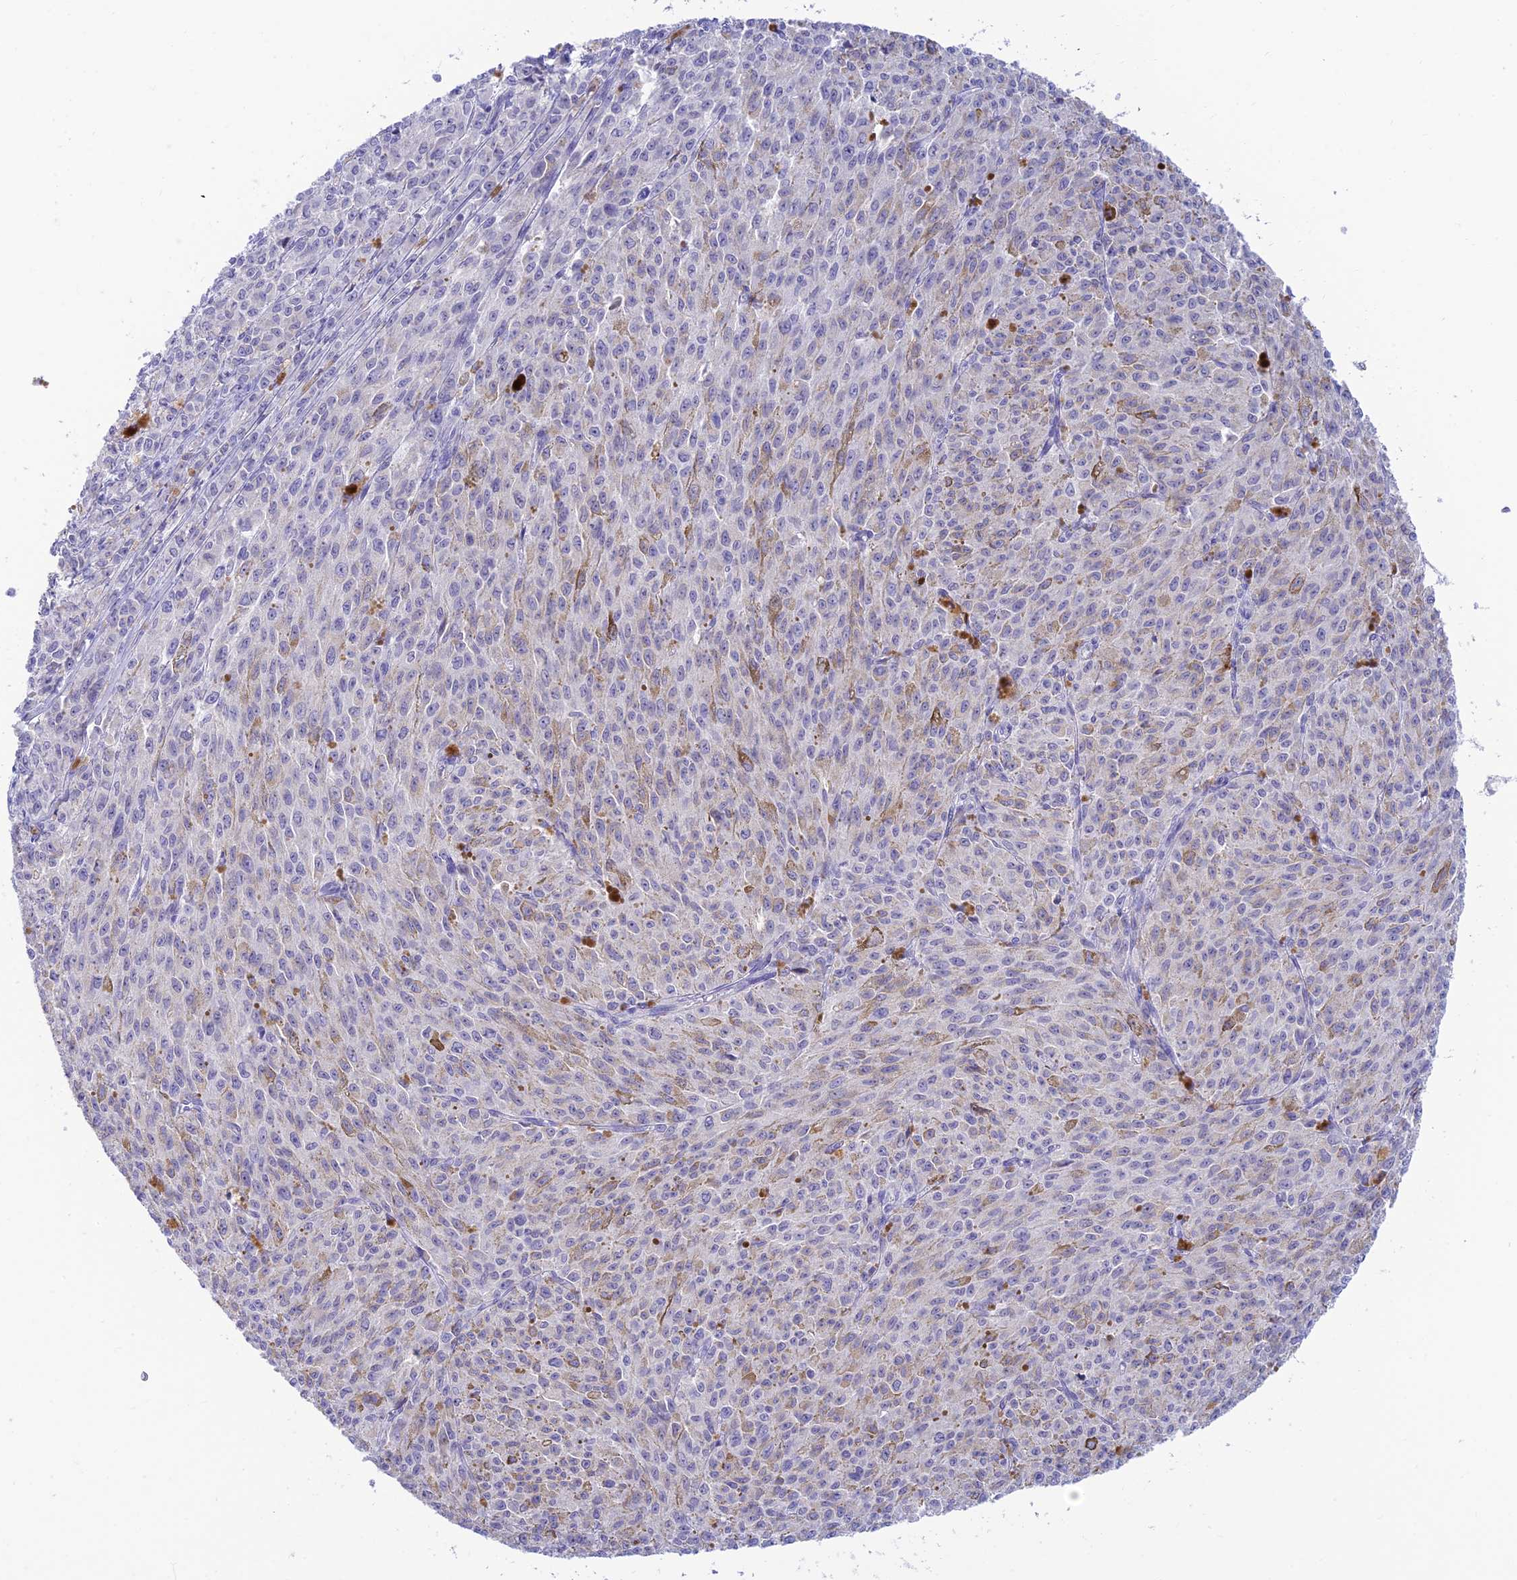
{"staining": {"intensity": "negative", "quantity": "none", "location": "none"}, "tissue": "melanoma", "cell_type": "Tumor cells", "image_type": "cancer", "snomed": [{"axis": "morphology", "description": "Malignant melanoma, NOS"}, {"axis": "topography", "description": "Skin"}], "caption": "Immunohistochemical staining of human melanoma displays no significant expression in tumor cells.", "gene": "INTS13", "patient": {"sex": "female", "age": 52}}